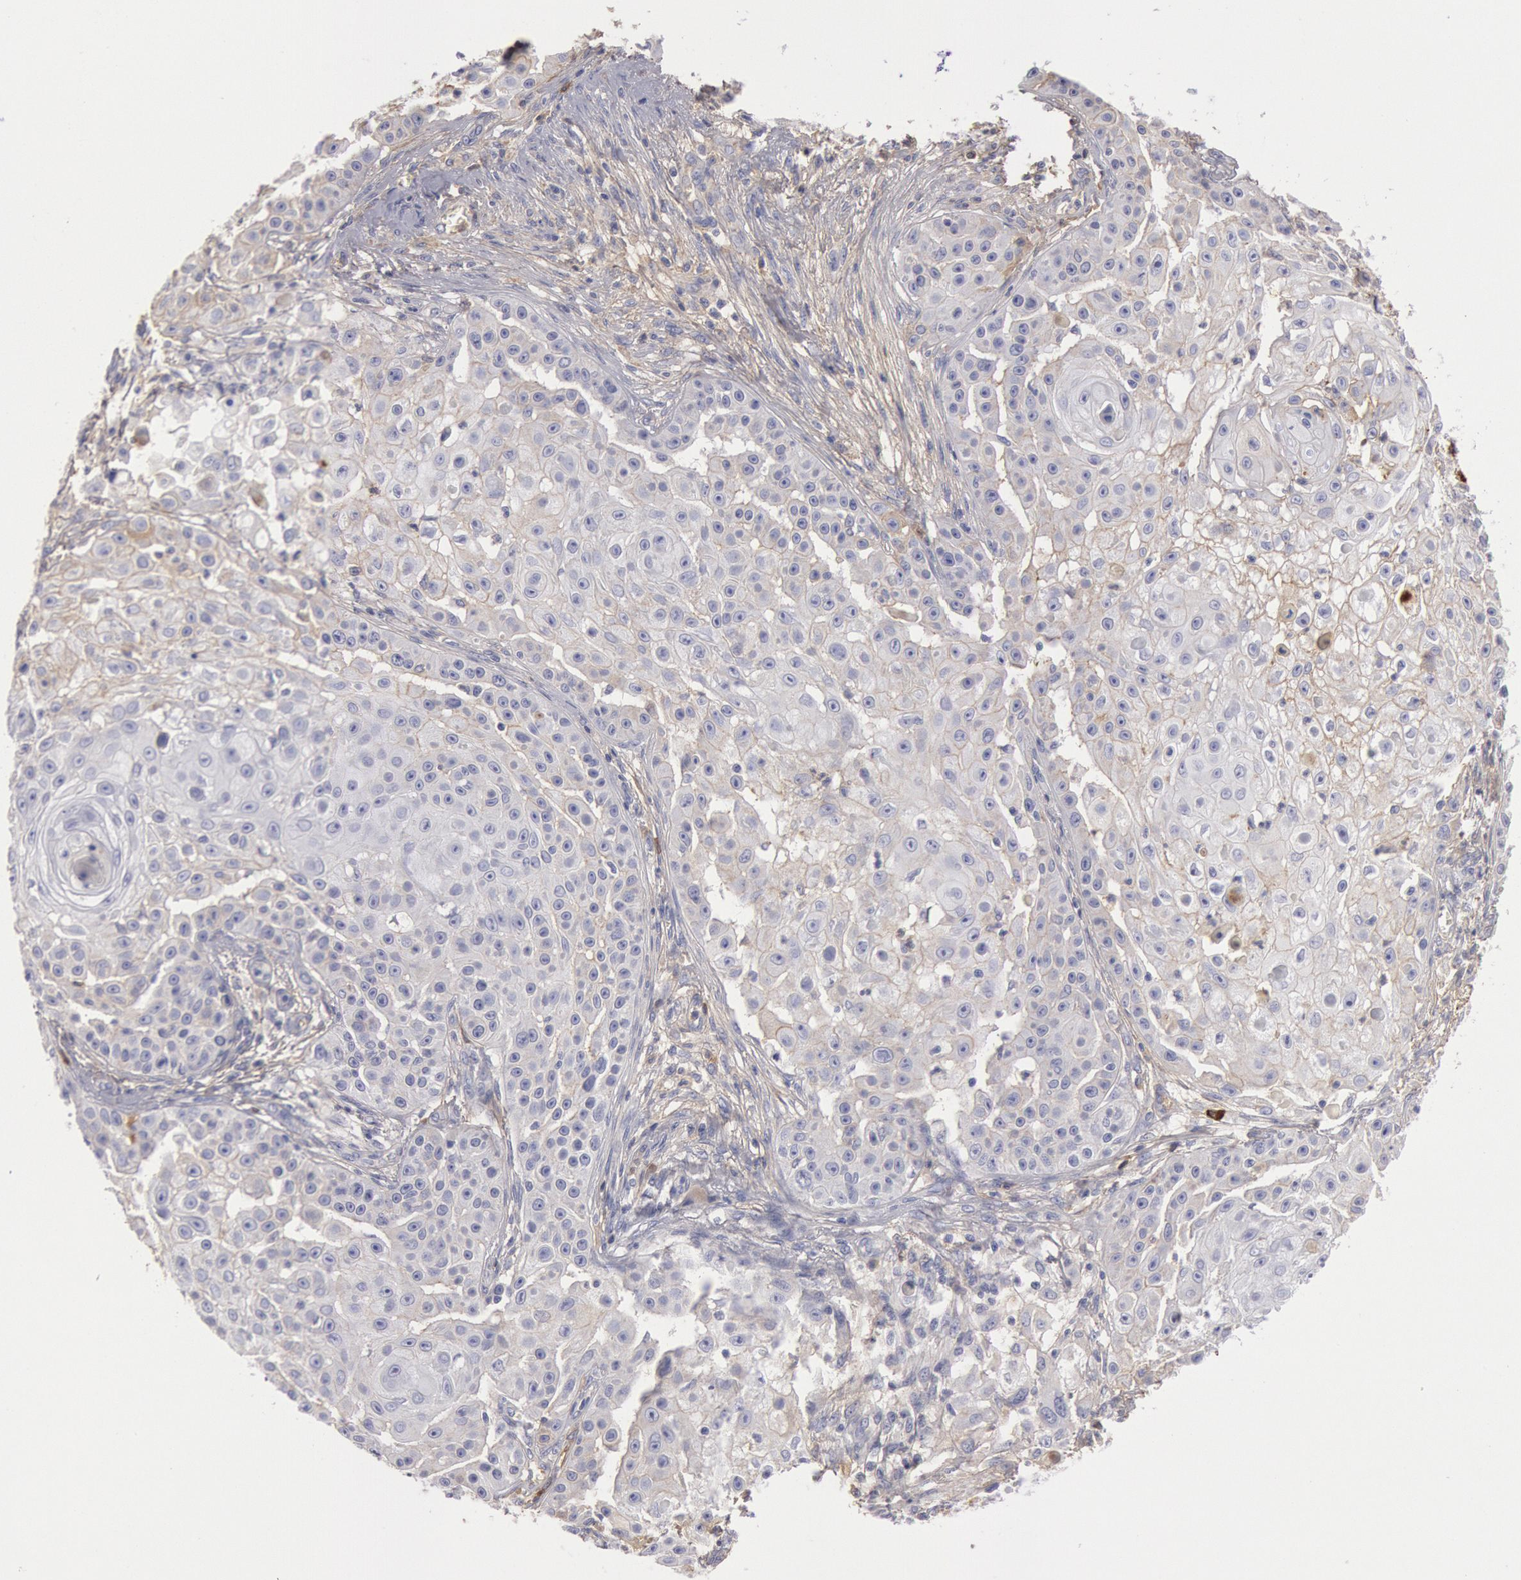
{"staining": {"intensity": "weak", "quantity": "<25%", "location": "cytoplasmic/membranous"}, "tissue": "skin cancer", "cell_type": "Tumor cells", "image_type": "cancer", "snomed": [{"axis": "morphology", "description": "Squamous cell carcinoma, NOS"}, {"axis": "topography", "description": "Skin"}], "caption": "Immunohistochemistry histopathology image of neoplastic tissue: human skin cancer (squamous cell carcinoma) stained with DAB (3,3'-diaminobenzidine) shows no significant protein positivity in tumor cells.", "gene": "IGHA1", "patient": {"sex": "female", "age": 57}}